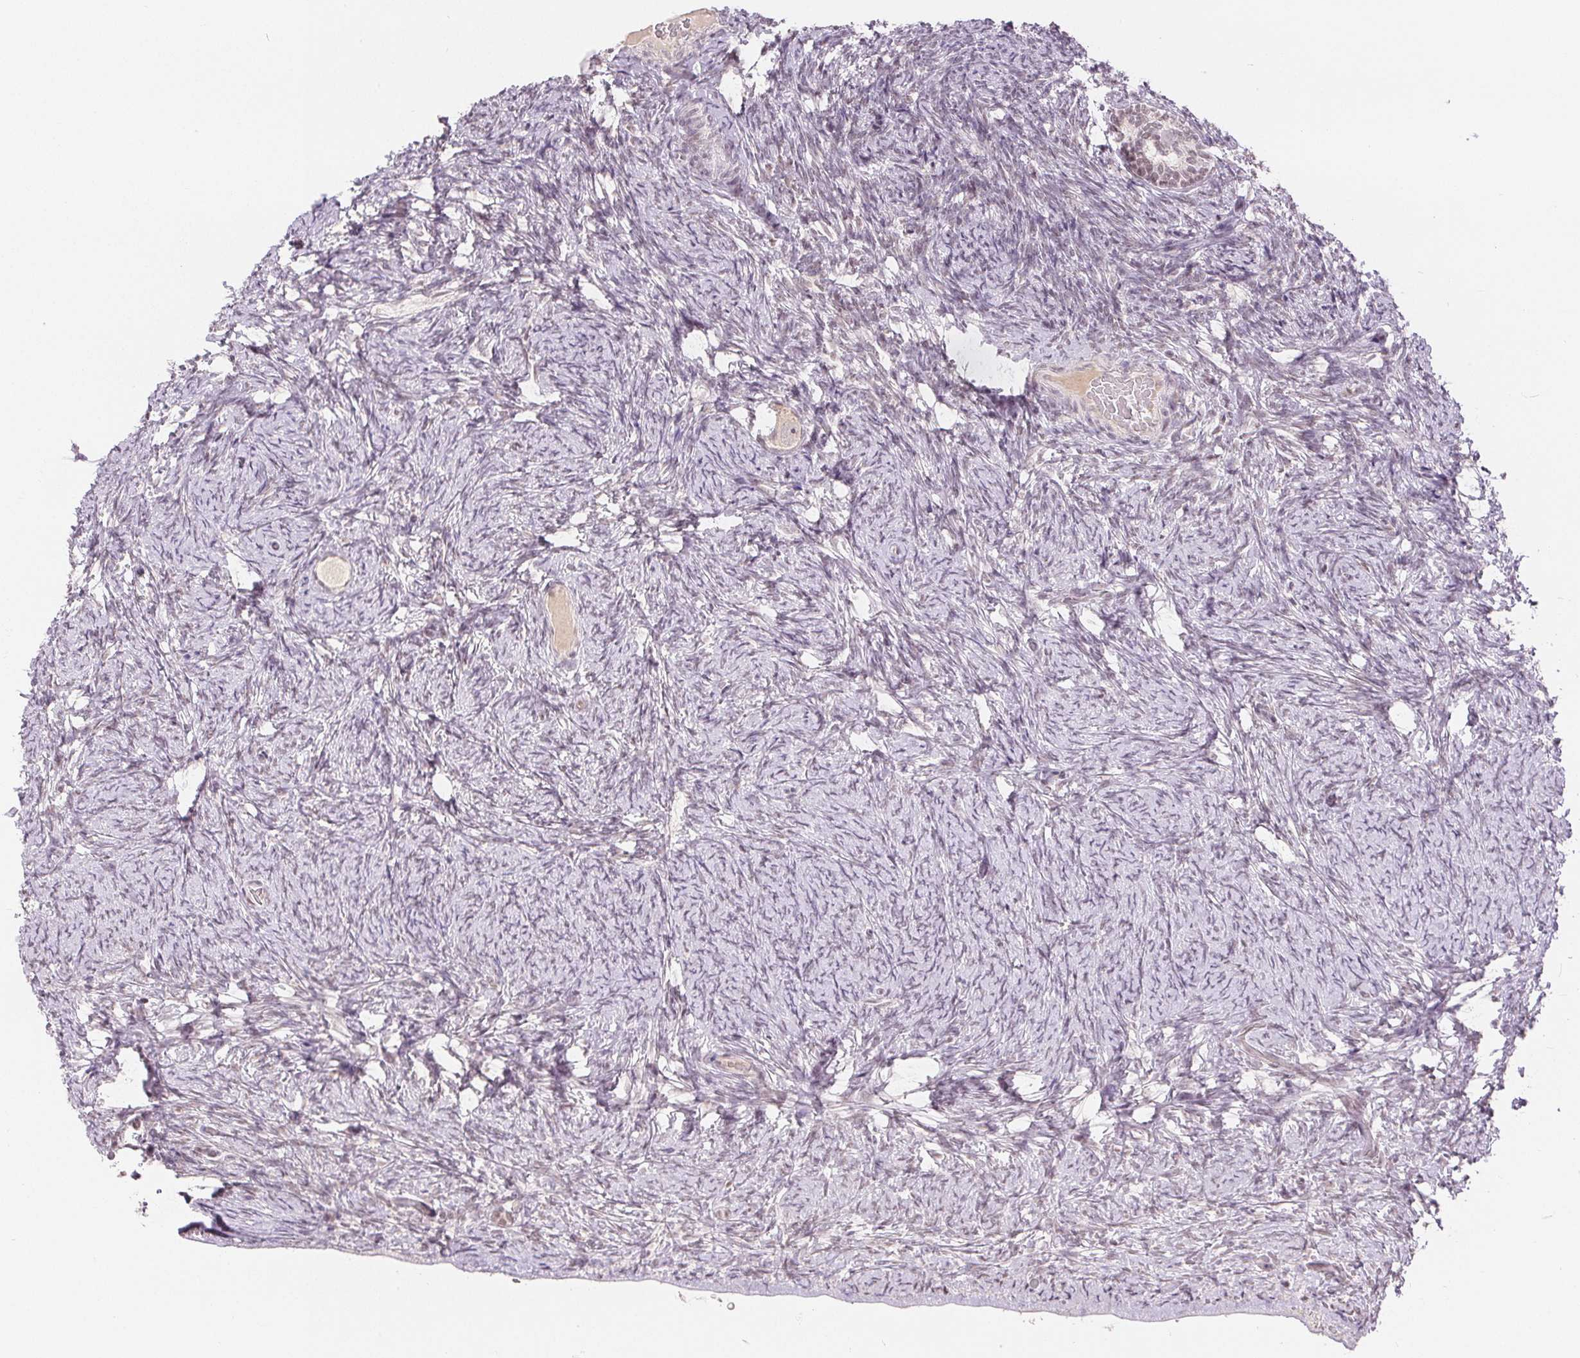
{"staining": {"intensity": "negative", "quantity": "none", "location": "none"}, "tissue": "ovary", "cell_type": "Follicle cells", "image_type": "normal", "snomed": [{"axis": "morphology", "description": "Normal tissue, NOS"}, {"axis": "topography", "description": "Ovary"}], "caption": "The image exhibits no significant staining in follicle cells of ovary. (DAB immunohistochemistry with hematoxylin counter stain).", "gene": "DEK", "patient": {"sex": "female", "age": 34}}